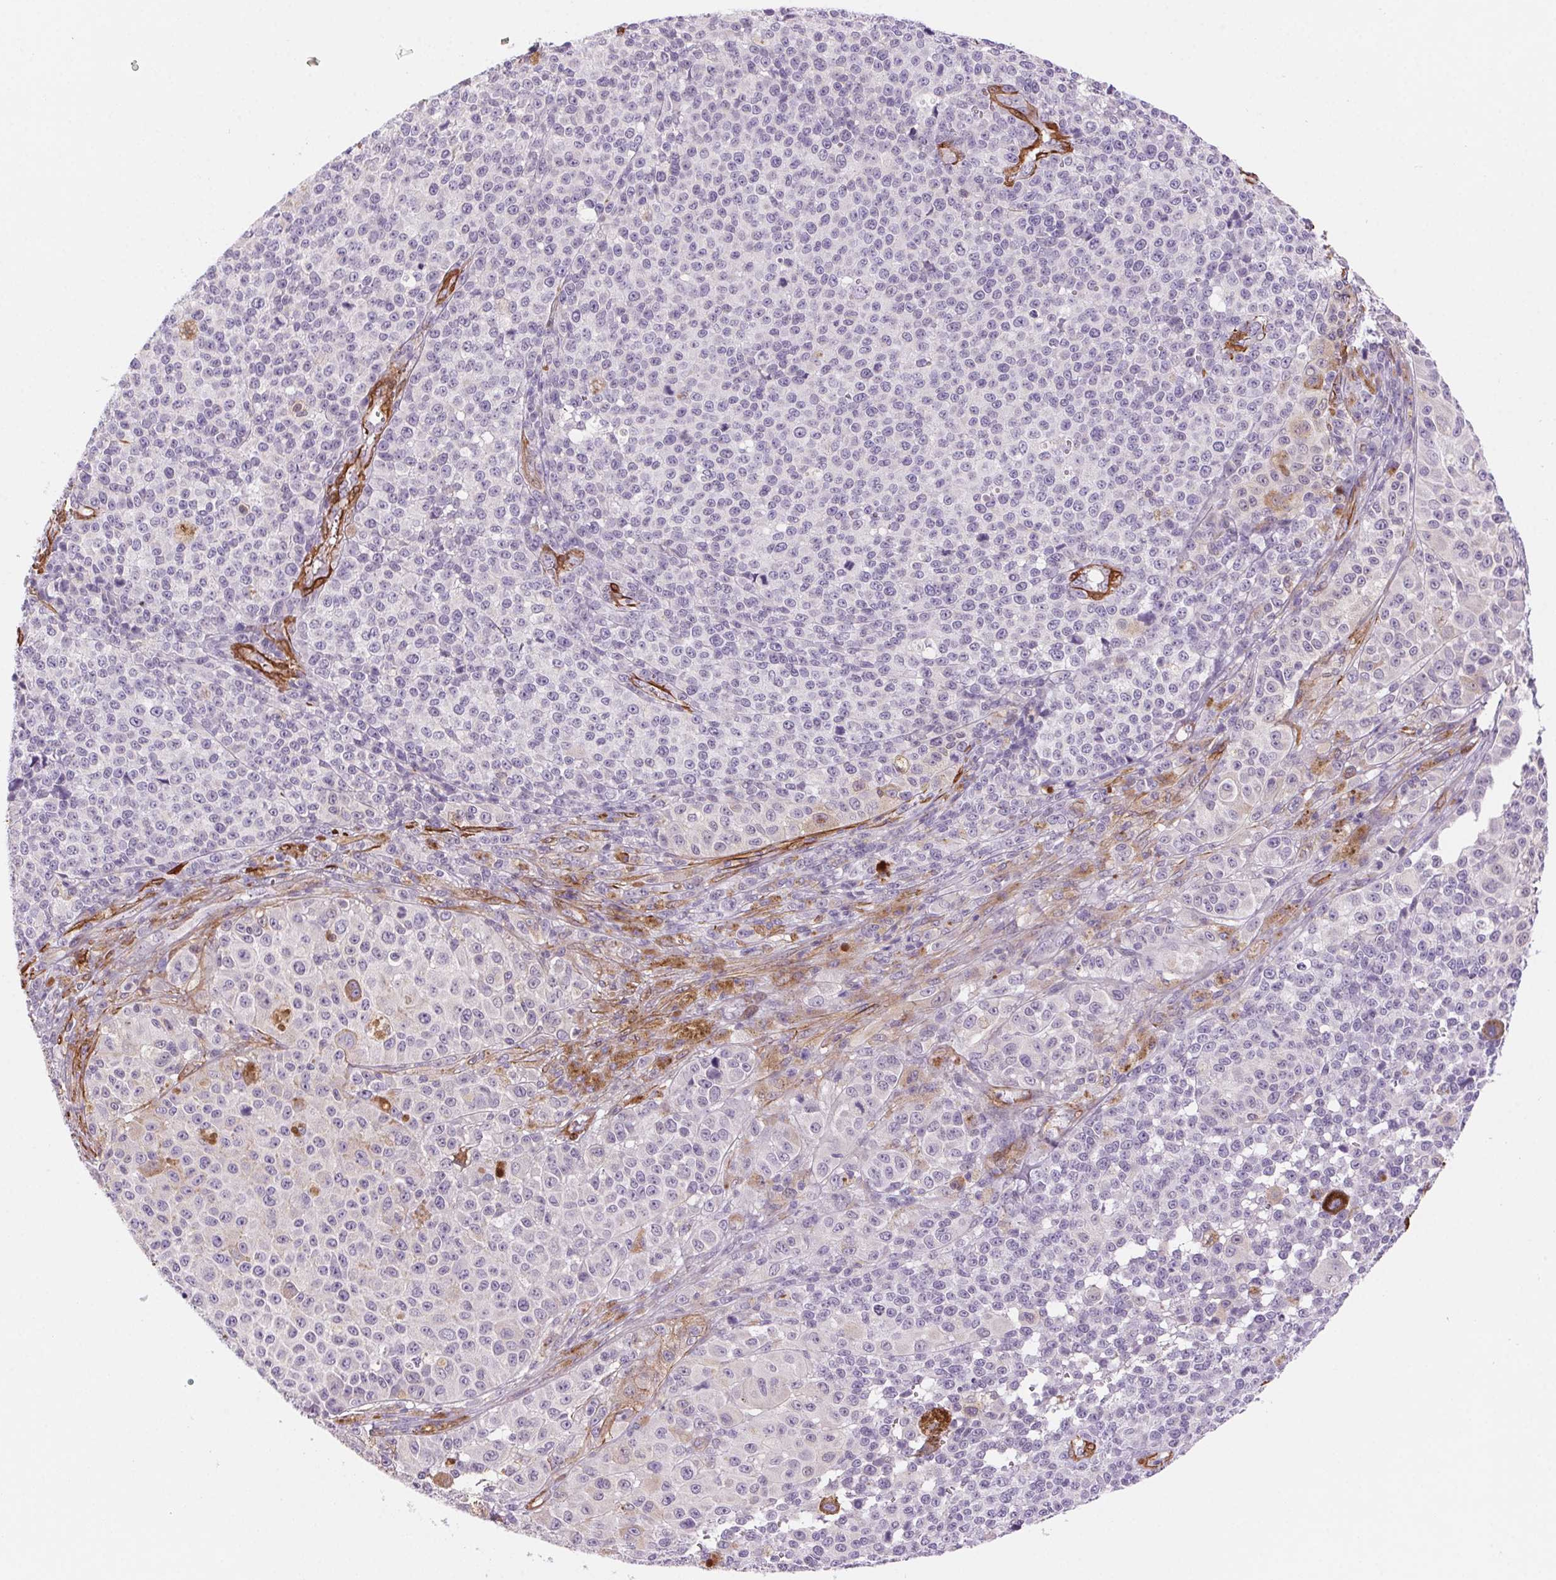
{"staining": {"intensity": "negative", "quantity": "none", "location": "none"}, "tissue": "melanoma", "cell_type": "Tumor cells", "image_type": "cancer", "snomed": [{"axis": "morphology", "description": "Malignant melanoma, NOS"}, {"axis": "topography", "description": "Skin"}], "caption": "Protein analysis of melanoma reveals no significant positivity in tumor cells. Nuclei are stained in blue.", "gene": "GPX8", "patient": {"sex": "female", "age": 58}}